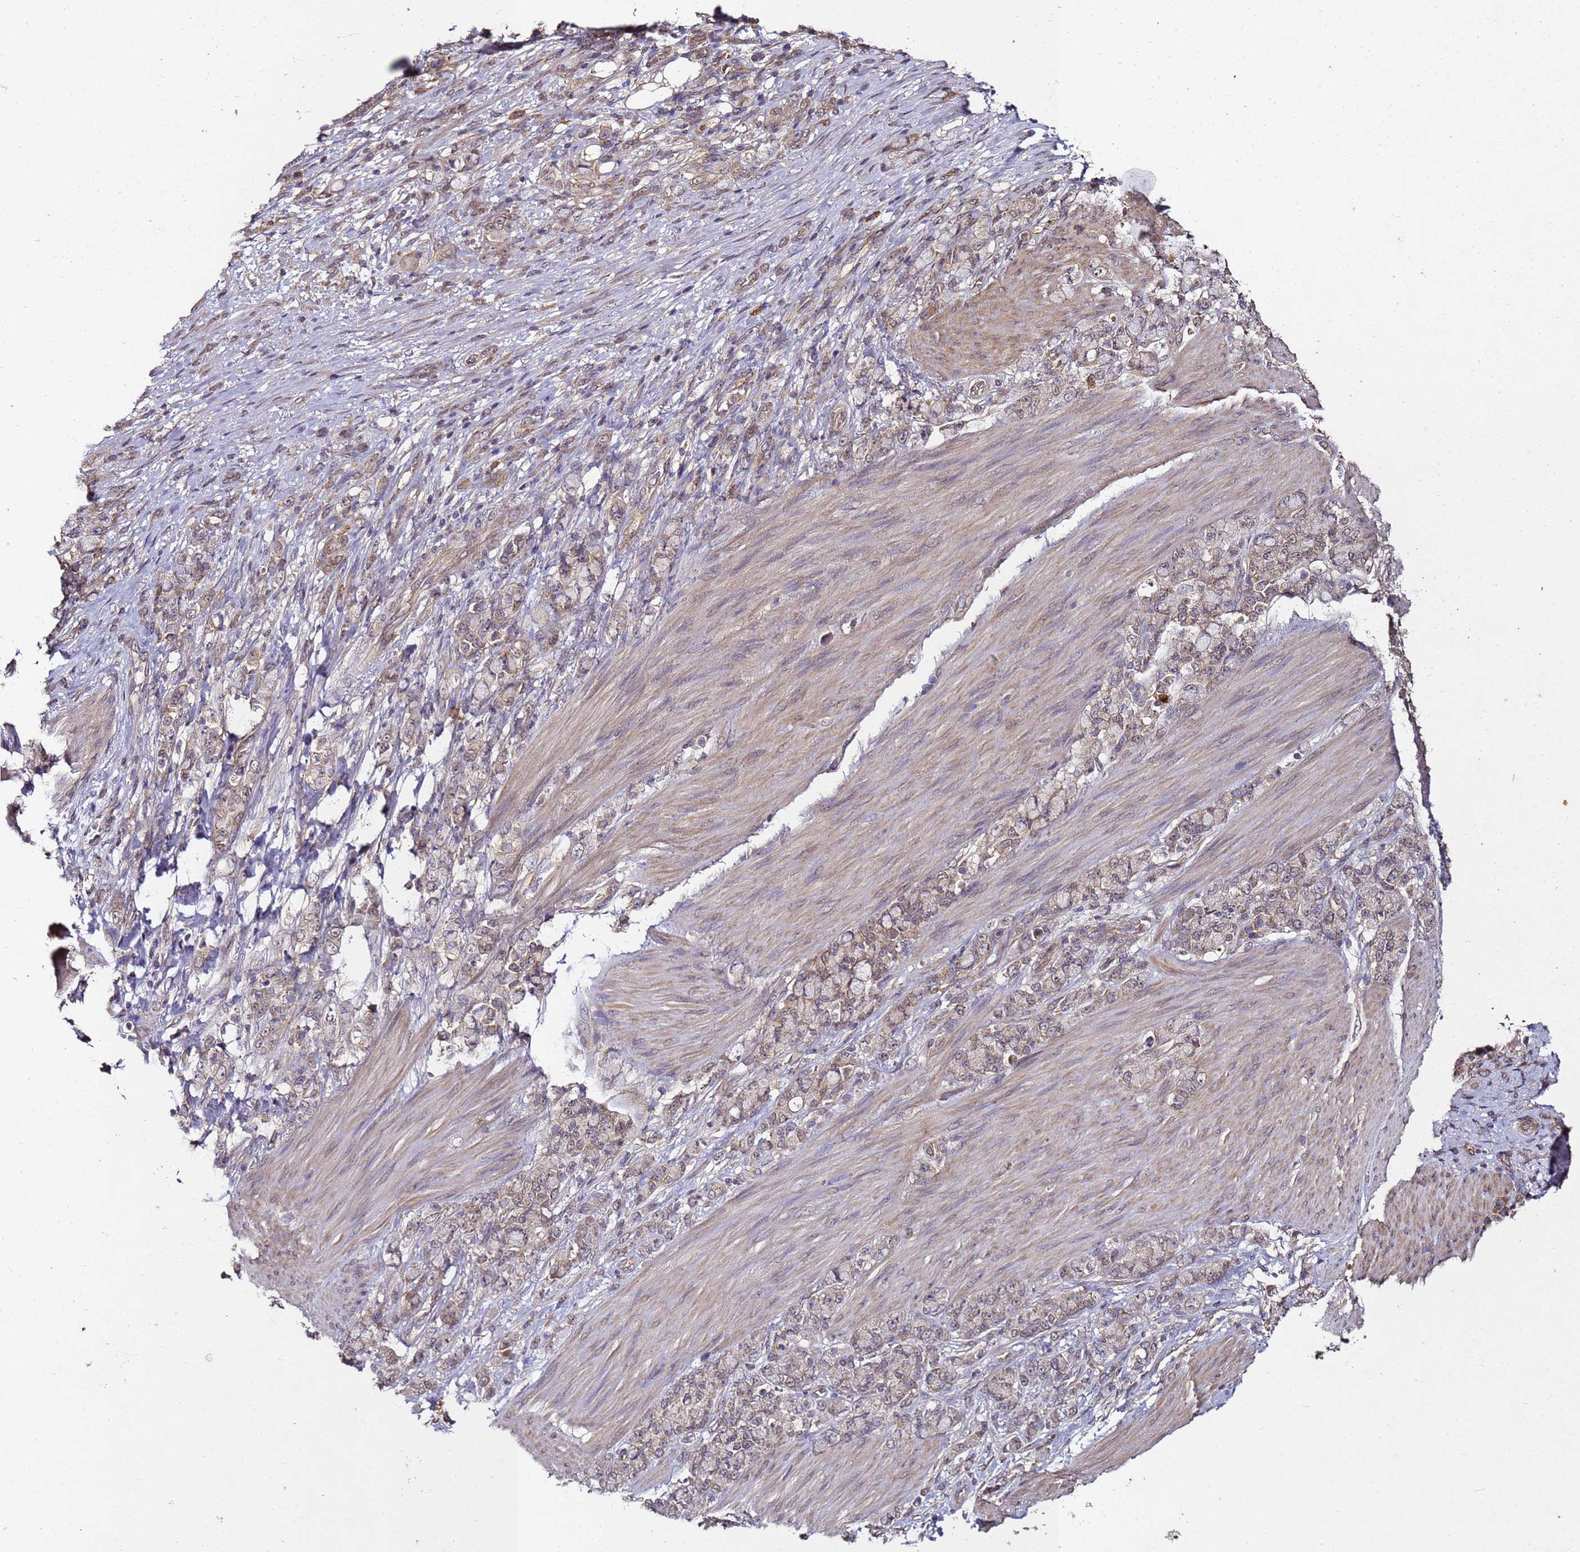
{"staining": {"intensity": "moderate", "quantity": ">75%", "location": "cytoplasmic/membranous"}, "tissue": "stomach cancer", "cell_type": "Tumor cells", "image_type": "cancer", "snomed": [{"axis": "morphology", "description": "Normal tissue, NOS"}, {"axis": "morphology", "description": "Adenocarcinoma, NOS"}, {"axis": "topography", "description": "Stomach"}], "caption": "Adenocarcinoma (stomach) was stained to show a protein in brown. There is medium levels of moderate cytoplasmic/membranous staining in about >75% of tumor cells. (IHC, brightfield microscopy, high magnification).", "gene": "ANKRD17", "patient": {"sex": "female", "age": 79}}